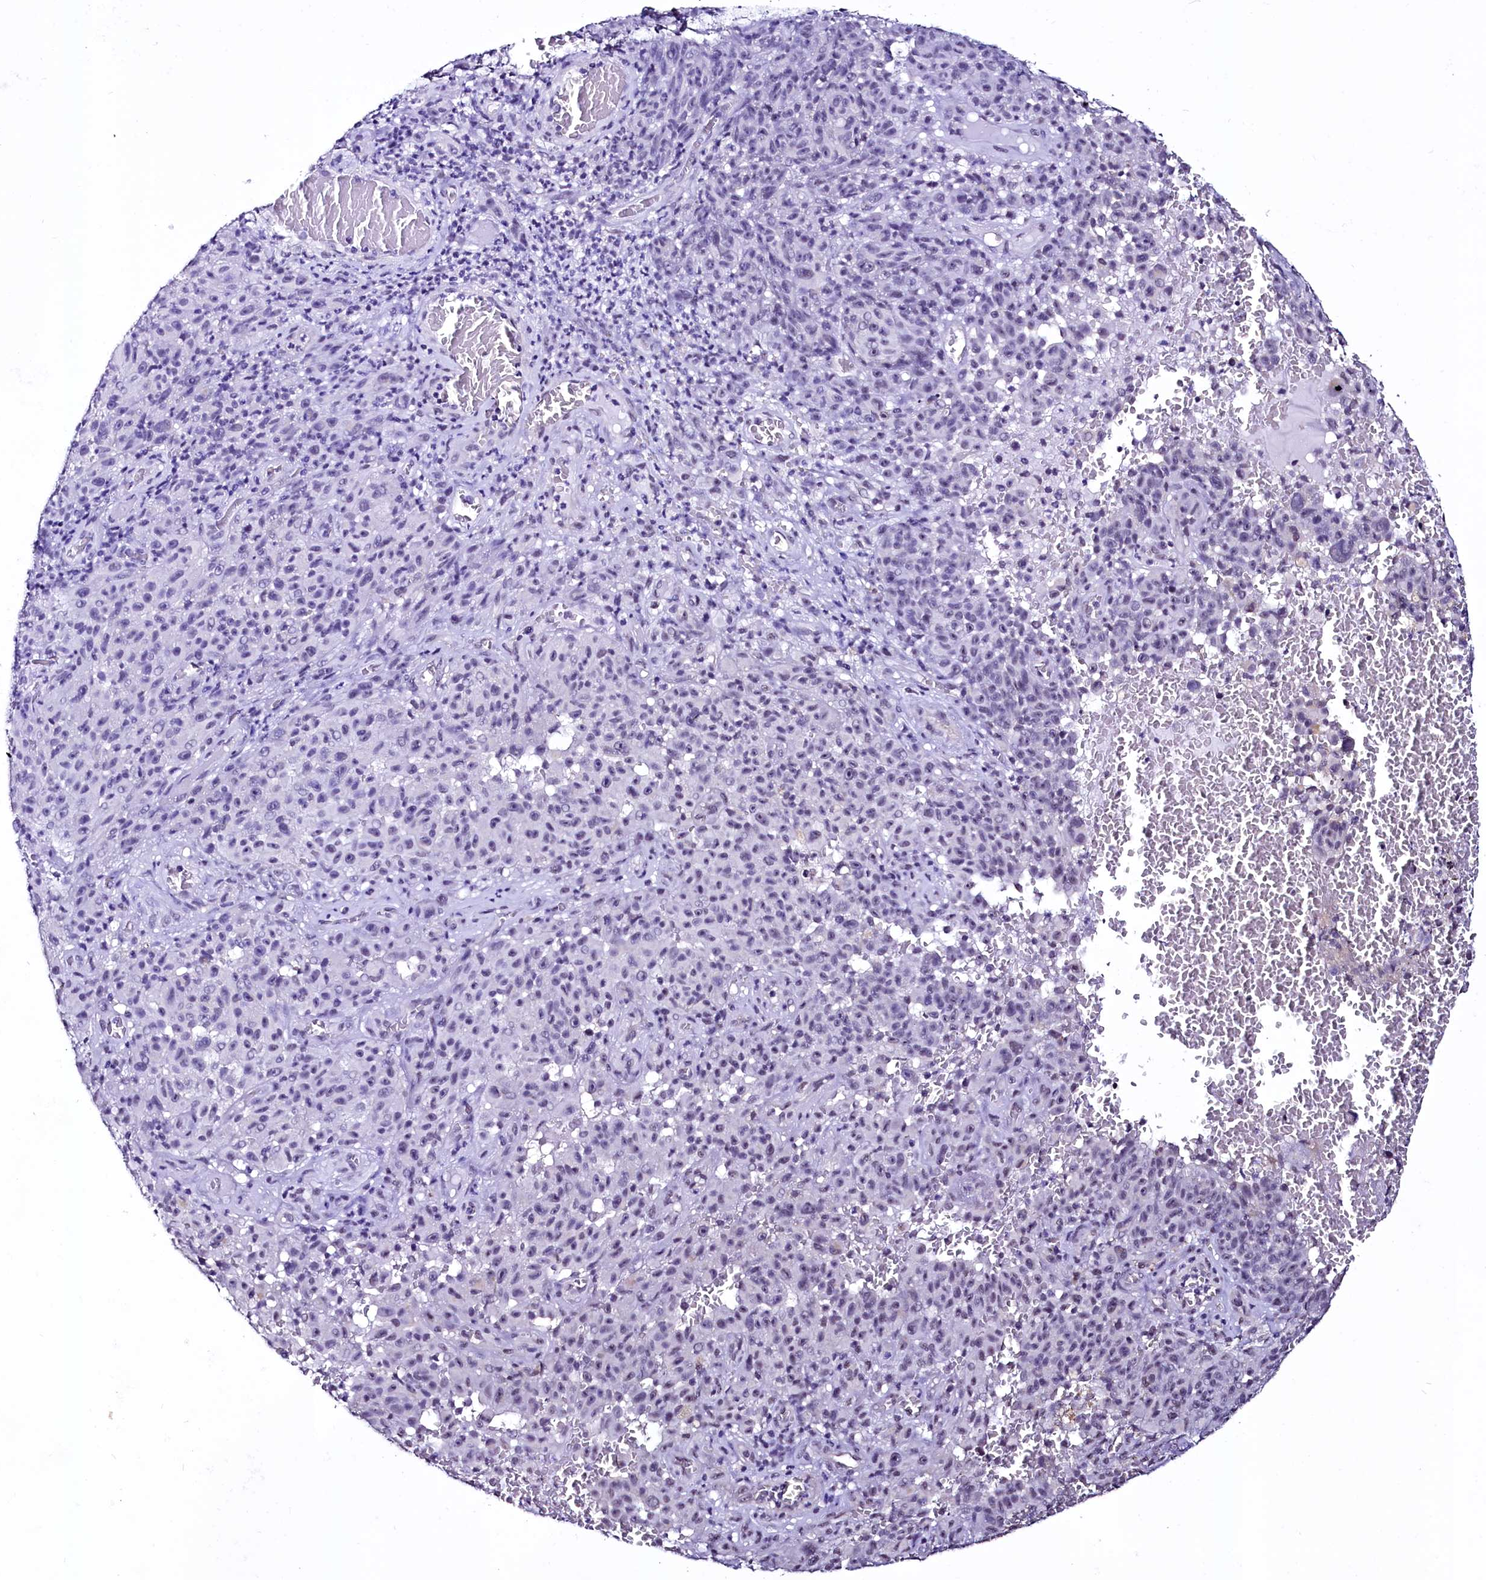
{"staining": {"intensity": "negative", "quantity": "none", "location": "none"}, "tissue": "melanoma", "cell_type": "Tumor cells", "image_type": "cancer", "snomed": [{"axis": "morphology", "description": "Malignant melanoma, NOS"}, {"axis": "topography", "description": "Skin"}], "caption": "Immunohistochemistry micrograph of melanoma stained for a protein (brown), which reveals no staining in tumor cells. (DAB immunohistochemistry (IHC) with hematoxylin counter stain).", "gene": "SFSWAP", "patient": {"sex": "female", "age": 82}}